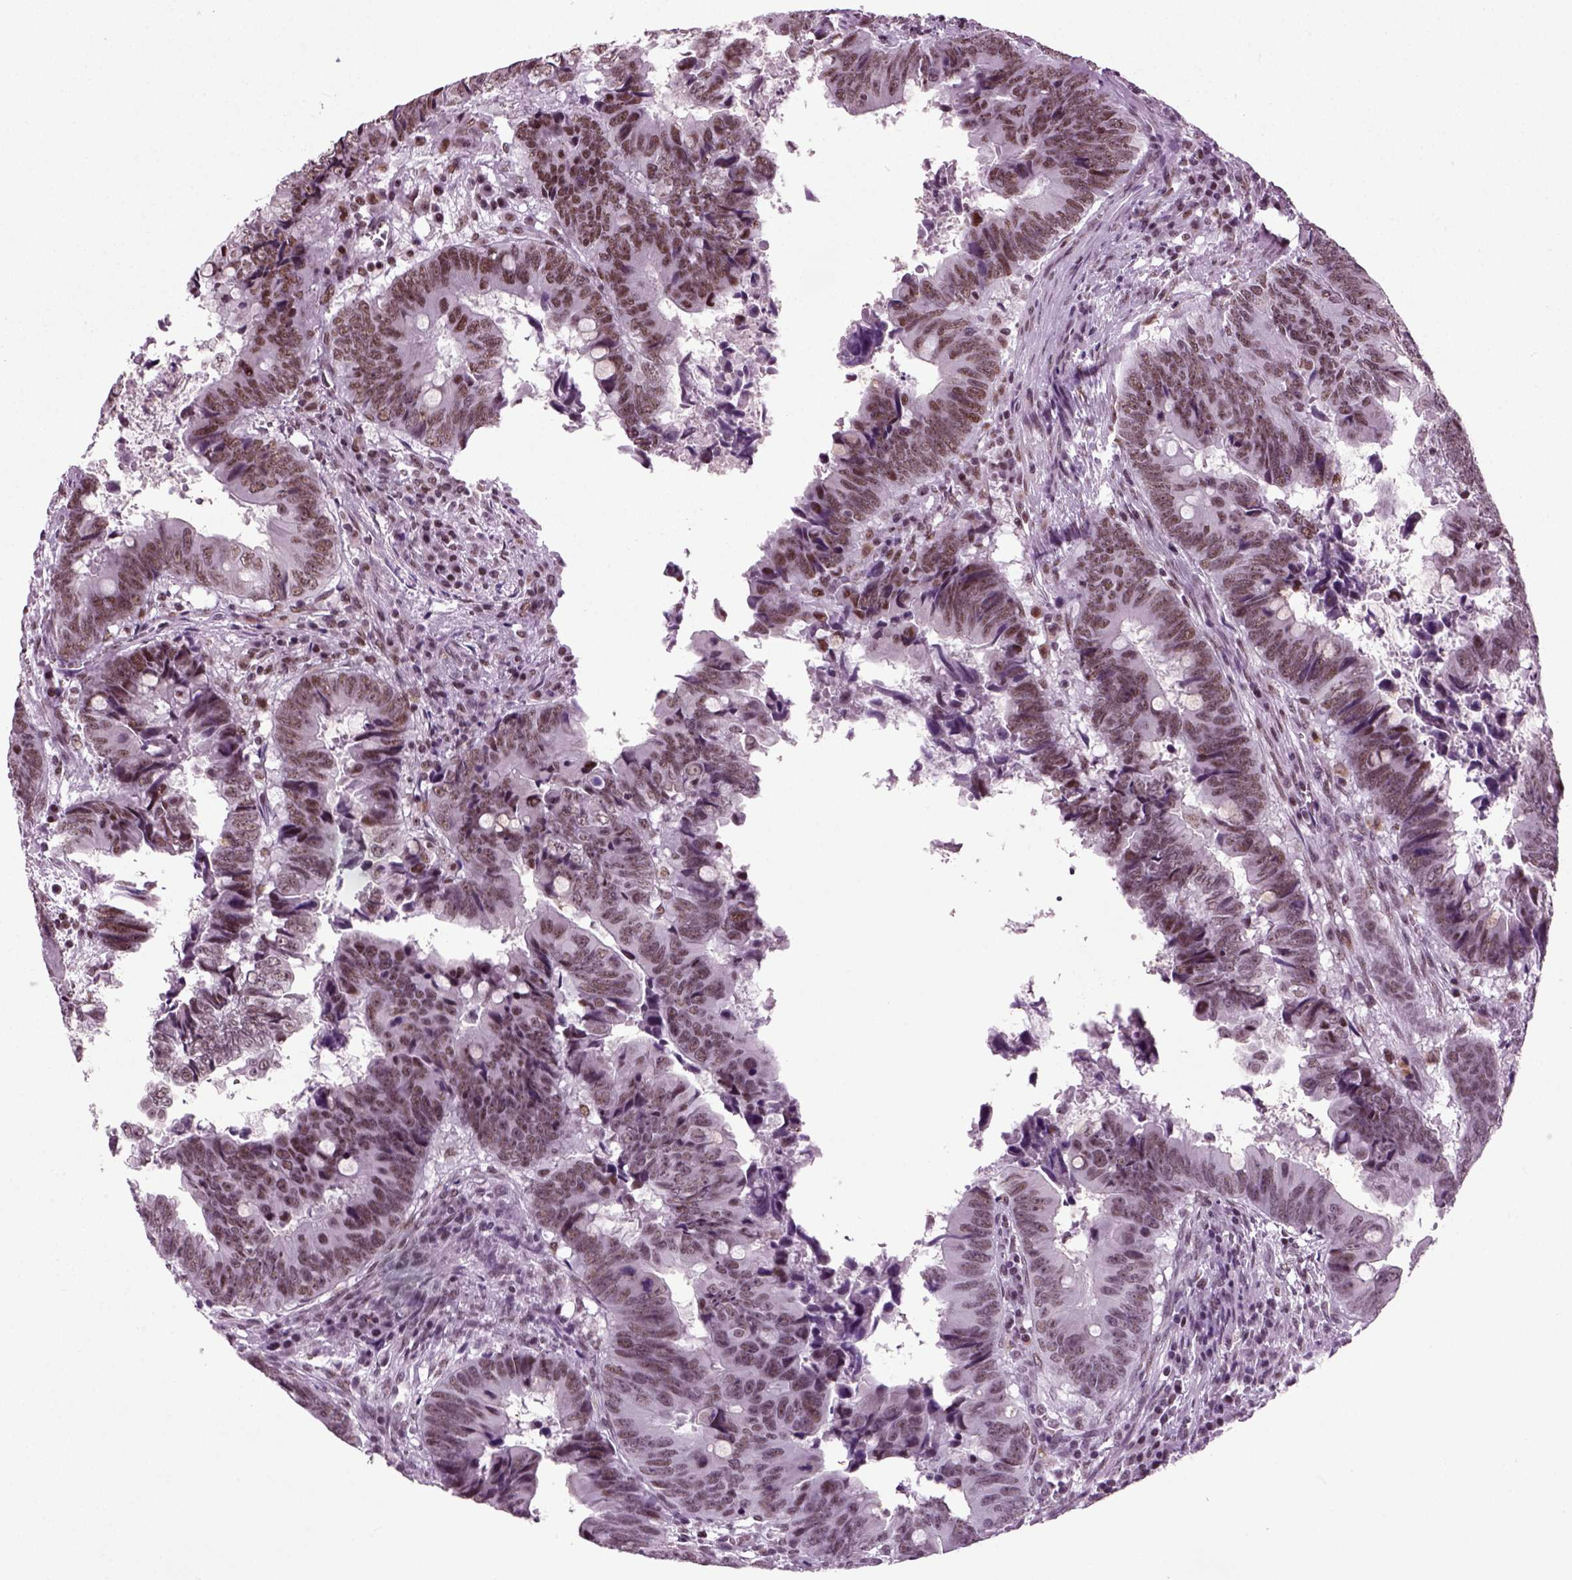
{"staining": {"intensity": "weak", "quantity": ">75%", "location": "nuclear"}, "tissue": "colorectal cancer", "cell_type": "Tumor cells", "image_type": "cancer", "snomed": [{"axis": "morphology", "description": "Adenocarcinoma, NOS"}, {"axis": "topography", "description": "Colon"}], "caption": "A histopathology image showing weak nuclear positivity in approximately >75% of tumor cells in adenocarcinoma (colorectal), as visualized by brown immunohistochemical staining.", "gene": "RCOR3", "patient": {"sex": "female", "age": 82}}